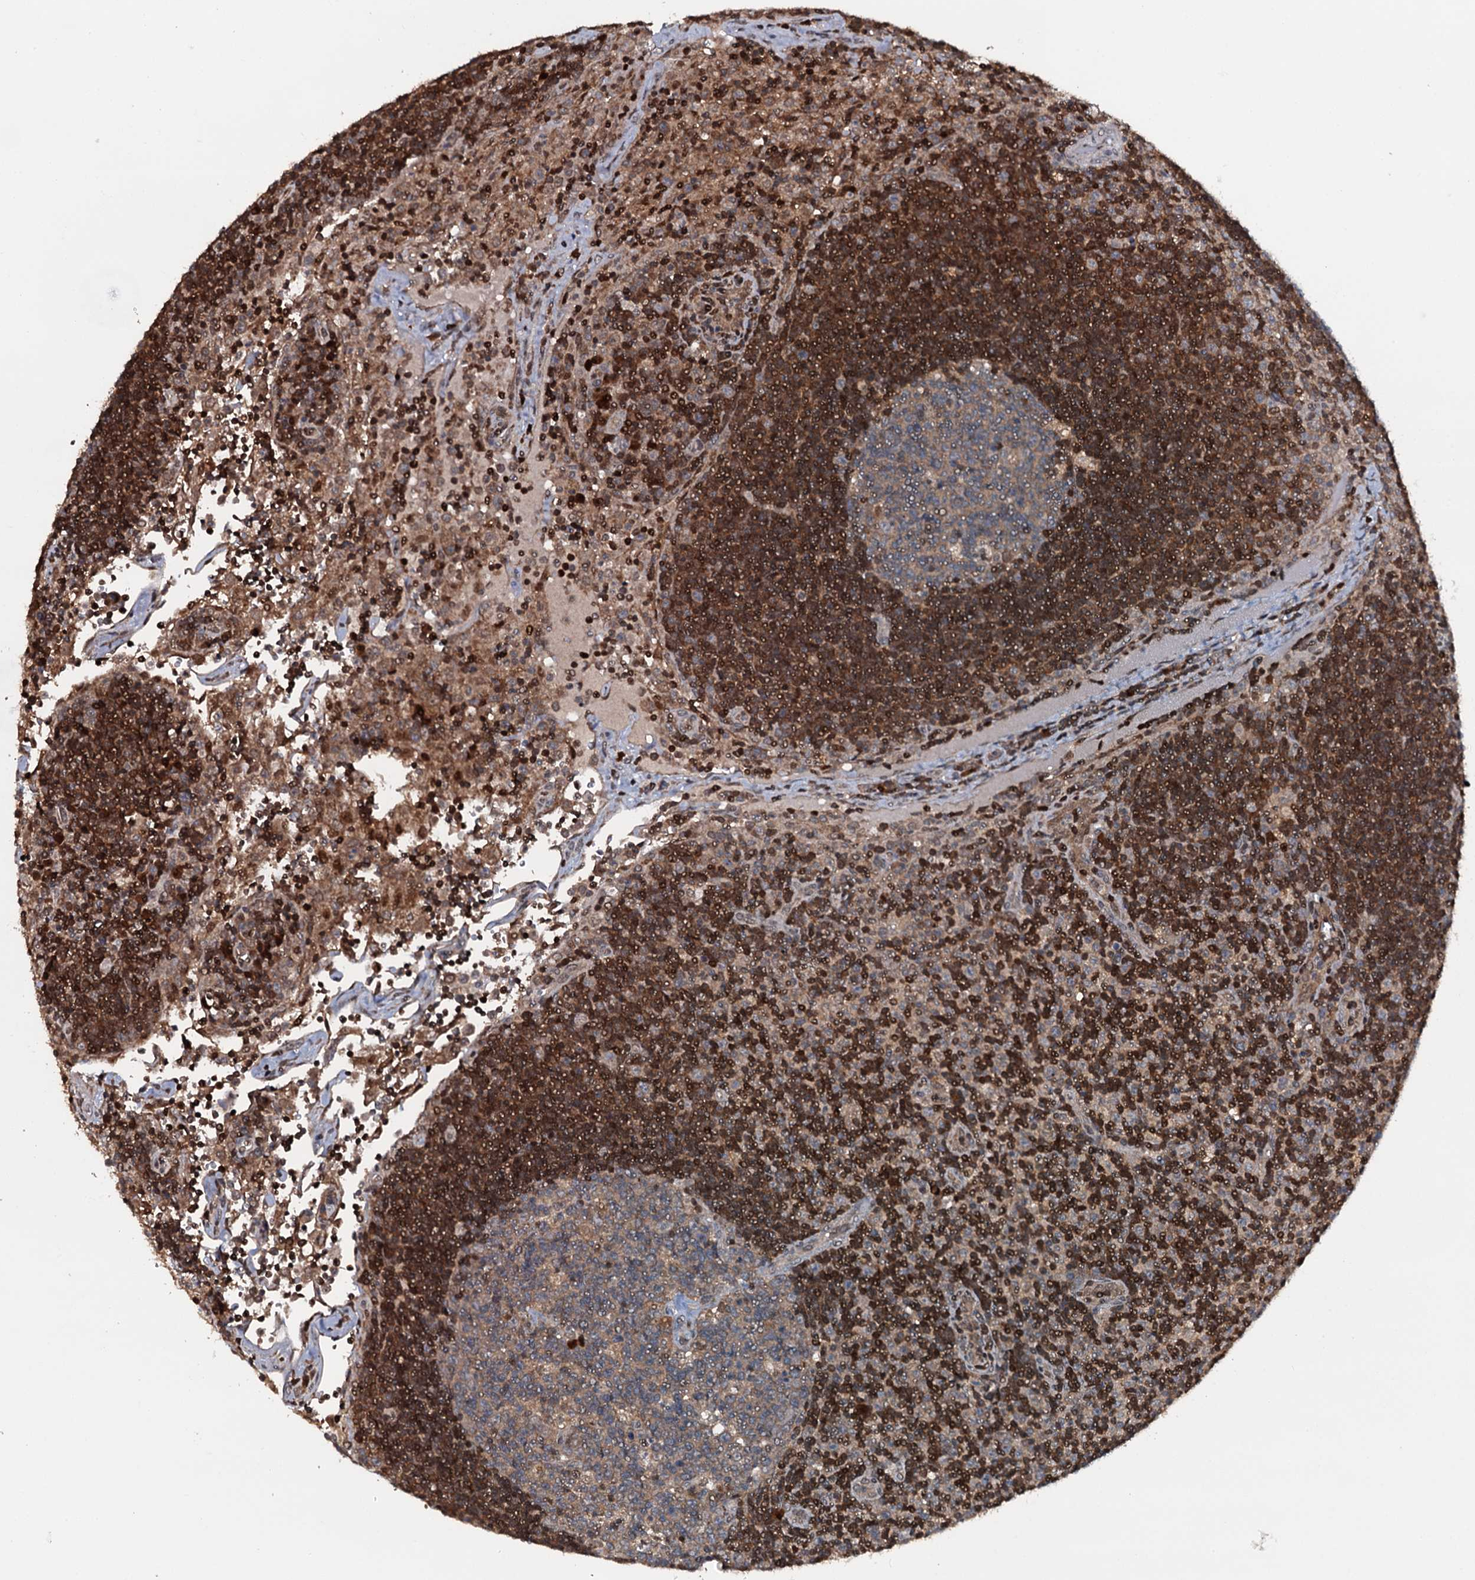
{"staining": {"intensity": "weak", "quantity": ">75%", "location": "cytoplasmic/membranous"}, "tissue": "lymph node", "cell_type": "Germinal center cells", "image_type": "normal", "snomed": [{"axis": "morphology", "description": "Normal tissue, NOS"}, {"axis": "topography", "description": "Lymph node"}], "caption": "Immunohistochemistry (IHC) (DAB (3,3'-diaminobenzidine)) staining of benign human lymph node exhibits weak cytoplasmic/membranous protein expression in about >75% of germinal center cells. The protein of interest is stained brown, and the nuclei are stained in blue (DAB IHC with brightfield microscopy, high magnification).", "gene": "HDDC3", "patient": {"sex": "male", "age": 58}}